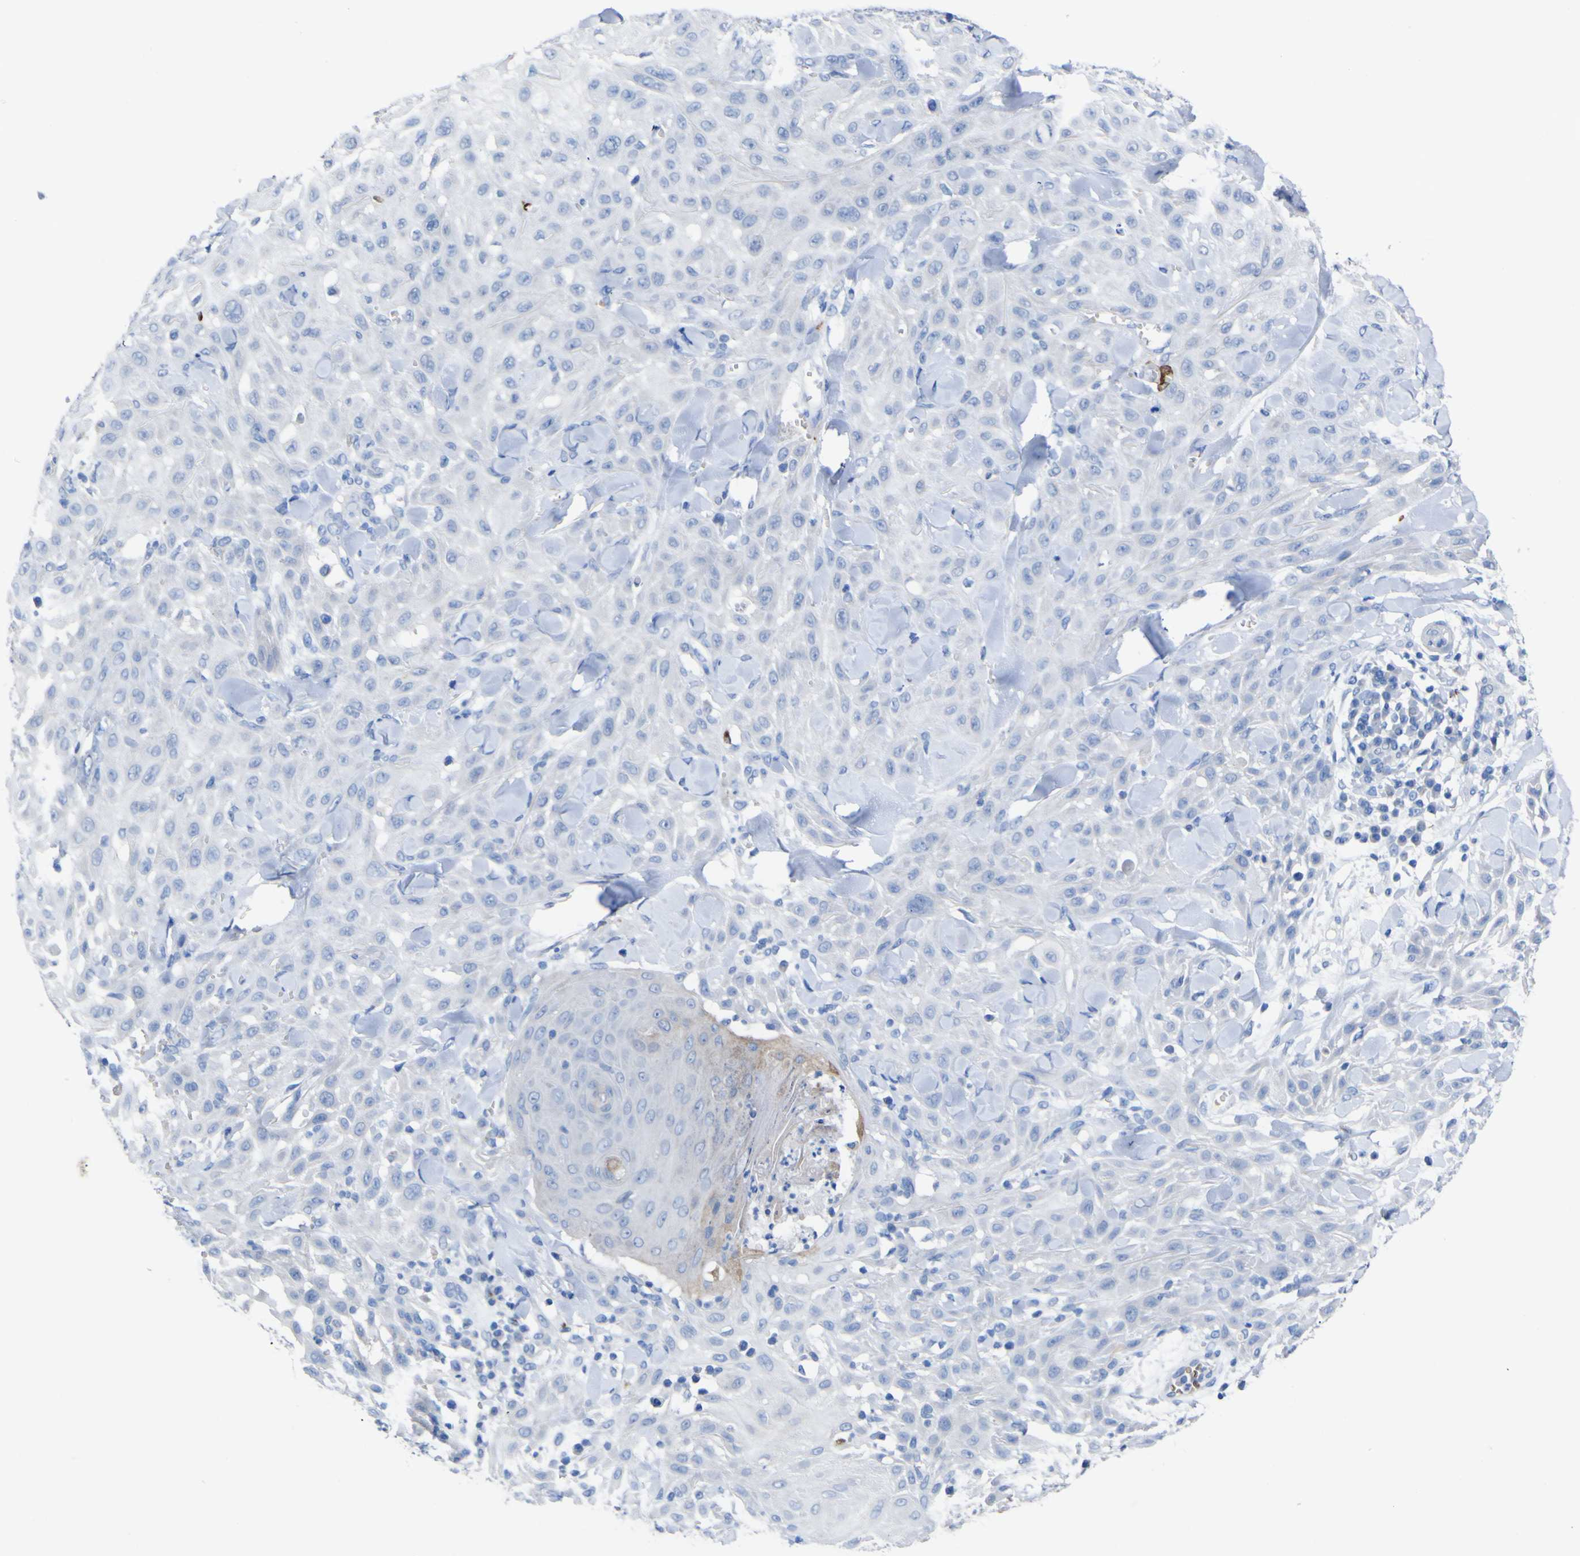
{"staining": {"intensity": "negative", "quantity": "none", "location": "none"}, "tissue": "skin cancer", "cell_type": "Tumor cells", "image_type": "cancer", "snomed": [{"axis": "morphology", "description": "Squamous cell carcinoma, NOS"}, {"axis": "topography", "description": "Skin"}], "caption": "The micrograph reveals no significant positivity in tumor cells of skin cancer. (DAB immunohistochemistry (IHC), high magnification).", "gene": "GCM1", "patient": {"sex": "male", "age": 24}}